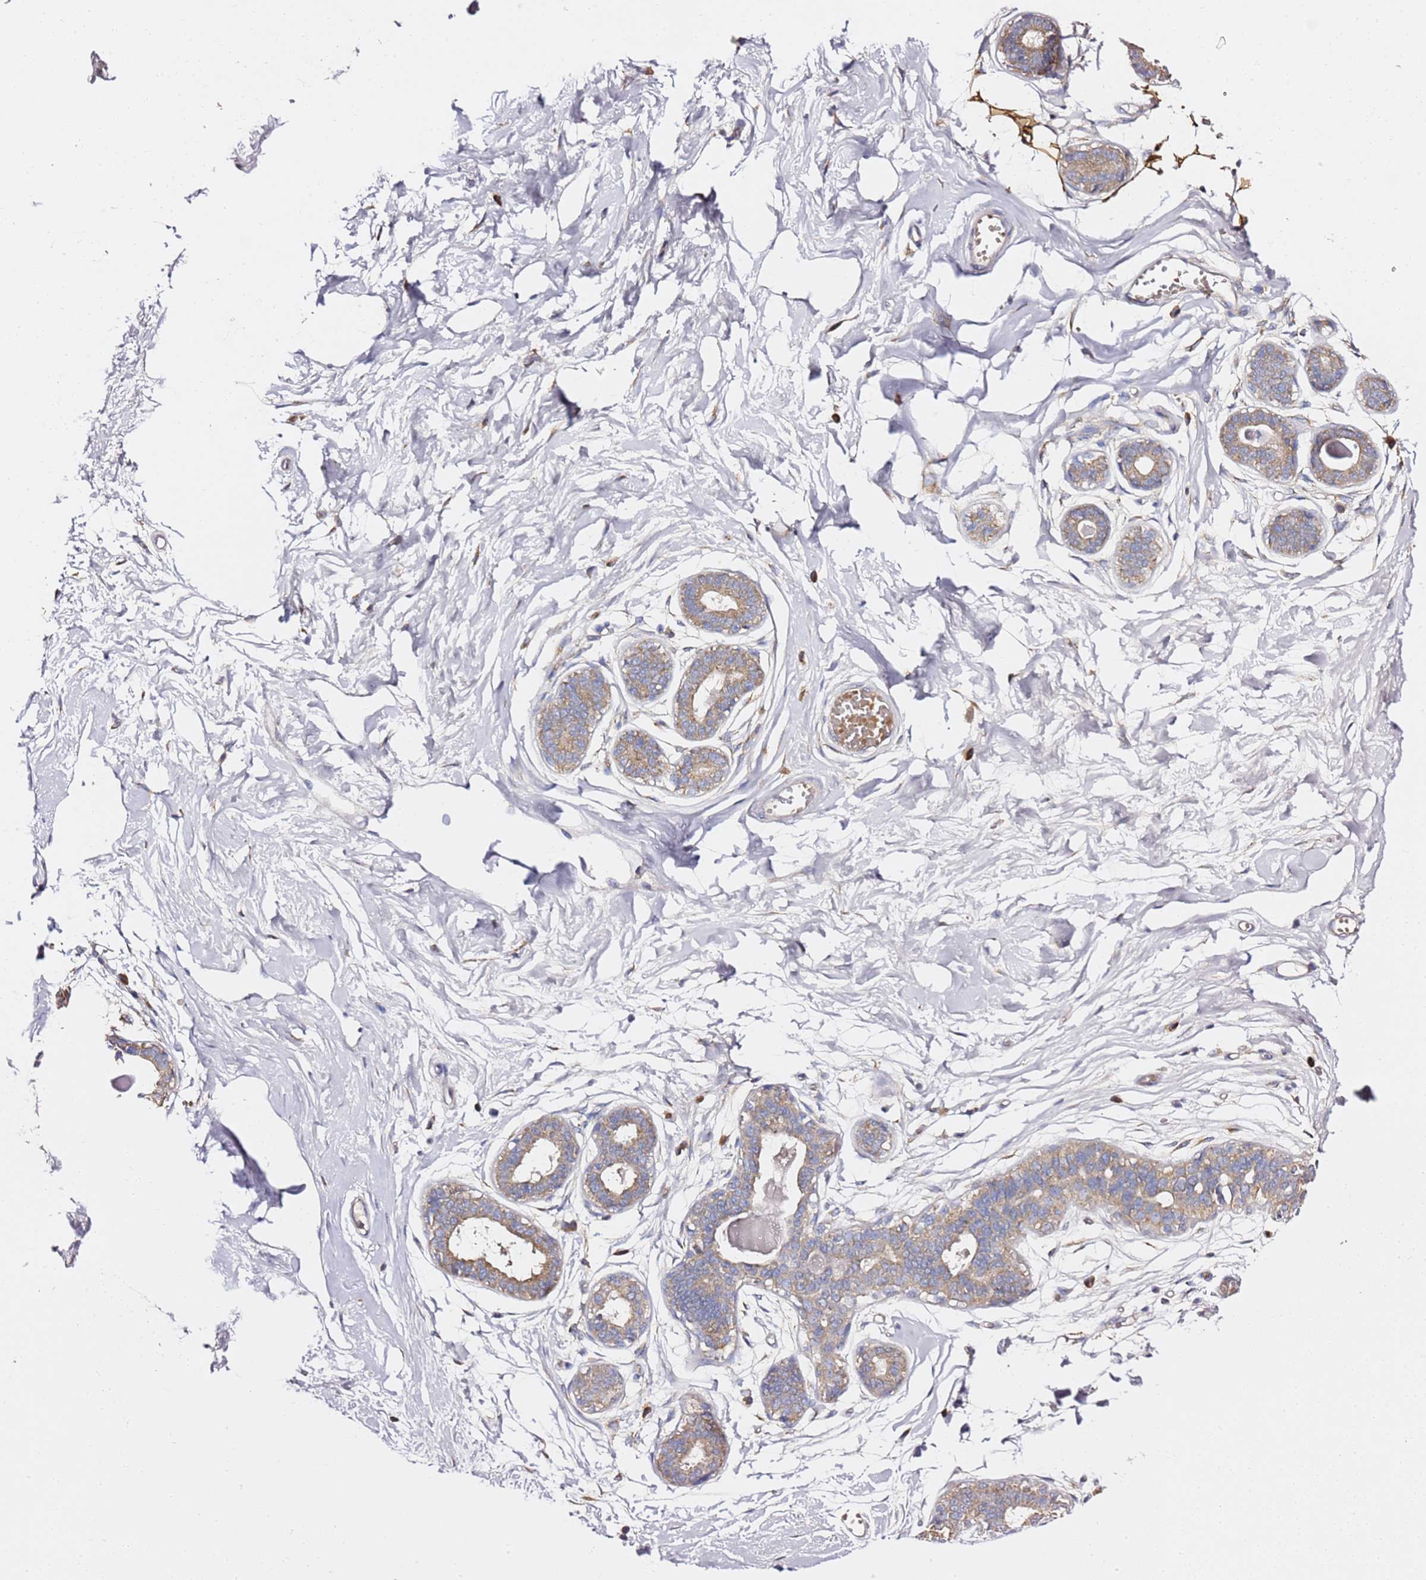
{"staining": {"intensity": "strong", "quantity": ">75%", "location": "cytoplasmic/membranous"}, "tissue": "breast", "cell_type": "Adipocytes", "image_type": "normal", "snomed": [{"axis": "morphology", "description": "Normal tissue, NOS"}, {"axis": "topography", "description": "Breast"}], "caption": "Protein analysis of benign breast displays strong cytoplasmic/membranous staining in approximately >75% of adipocytes.", "gene": "C19orf12", "patient": {"sex": "female", "age": 45}}